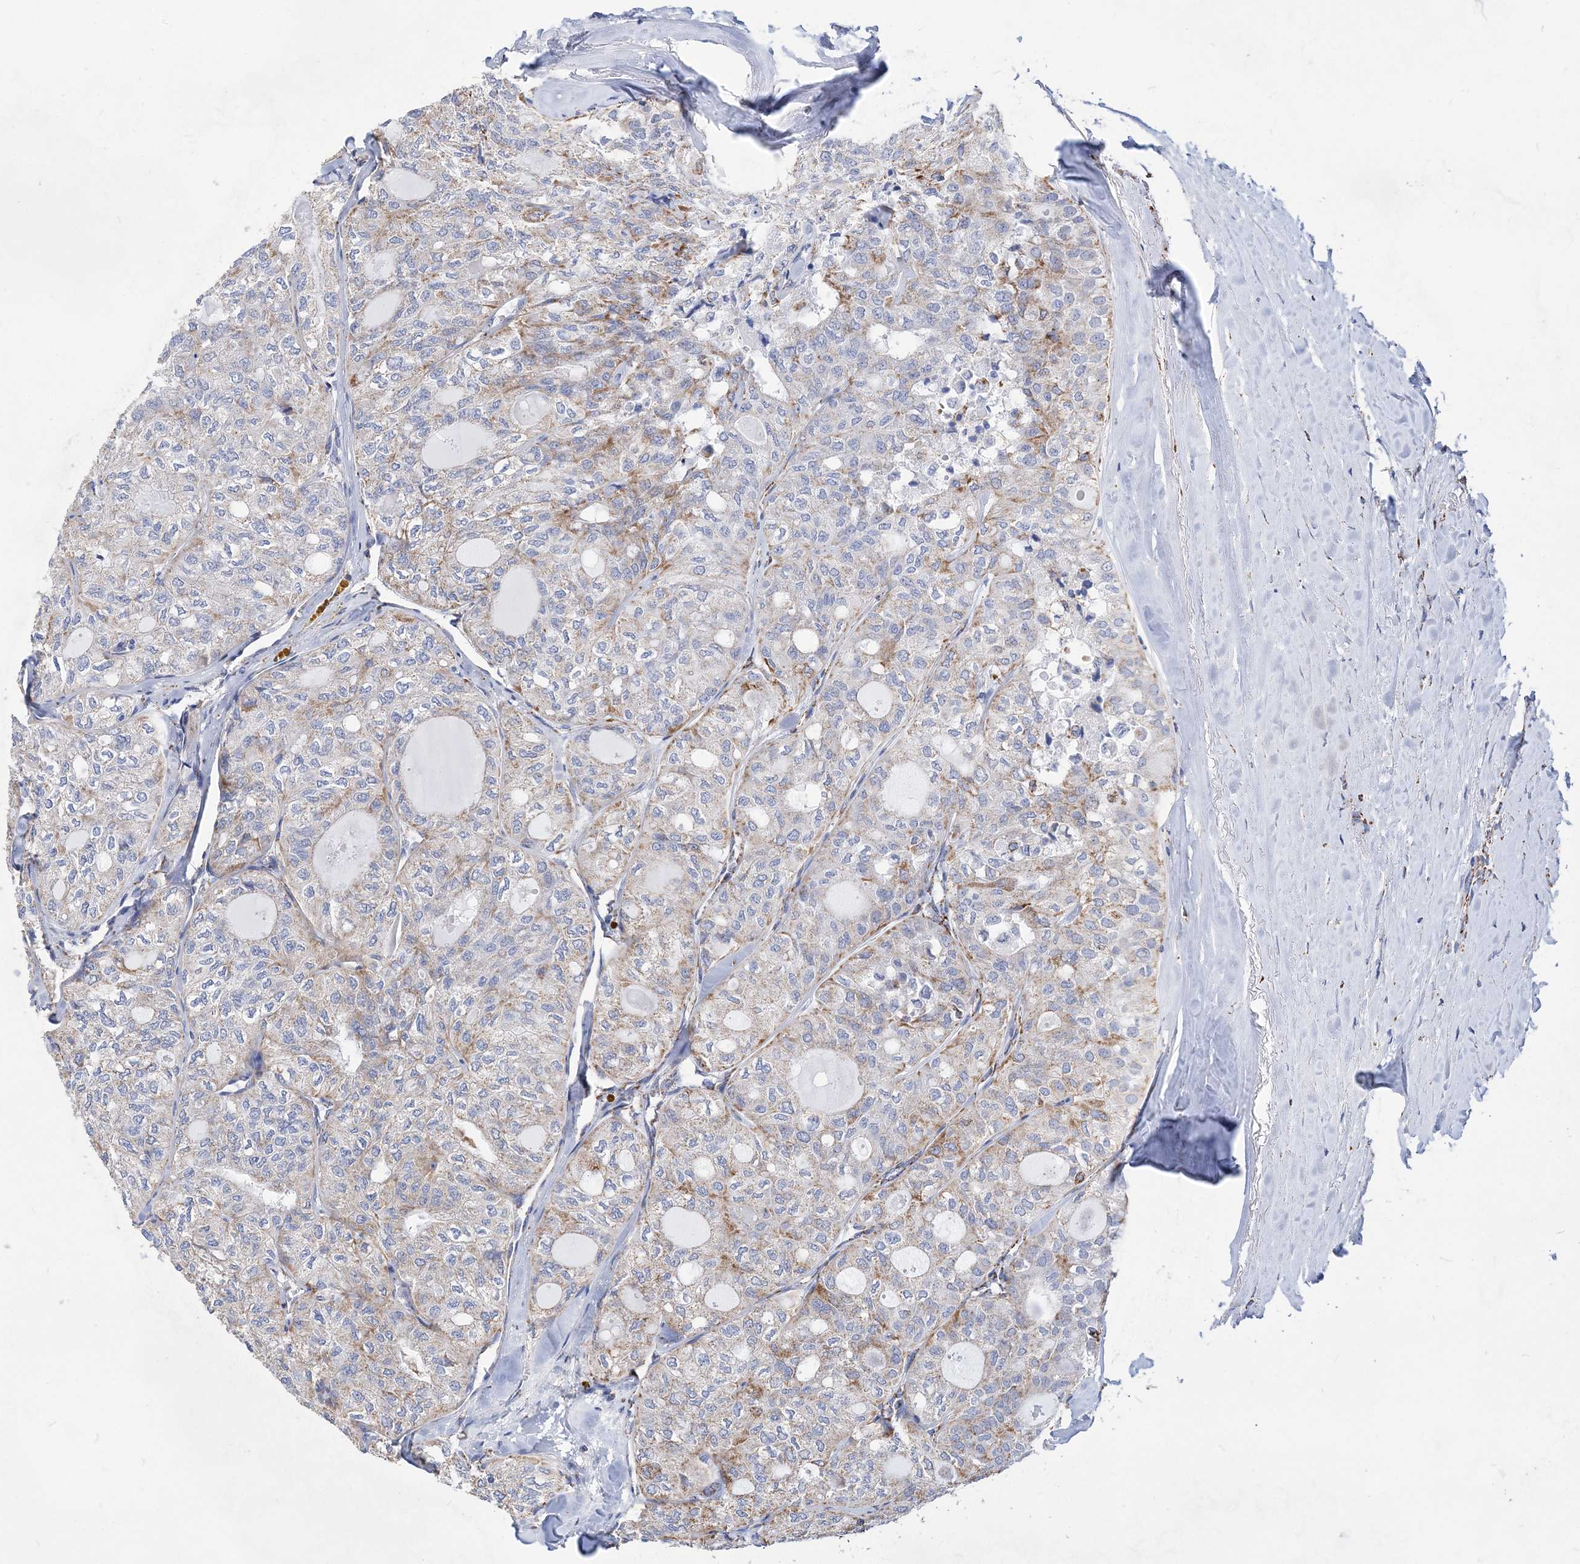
{"staining": {"intensity": "moderate", "quantity": "<25%", "location": "cytoplasmic/membranous"}, "tissue": "thyroid cancer", "cell_type": "Tumor cells", "image_type": "cancer", "snomed": [{"axis": "morphology", "description": "Follicular adenoma carcinoma, NOS"}, {"axis": "topography", "description": "Thyroid gland"}], "caption": "Tumor cells exhibit low levels of moderate cytoplasmic/membranous staining in approximately <25% of cells in follicular adenoma carcinoma (thyroid).", "gene": "ACOT9", "patient": {"sex": "male", "age": 75}}